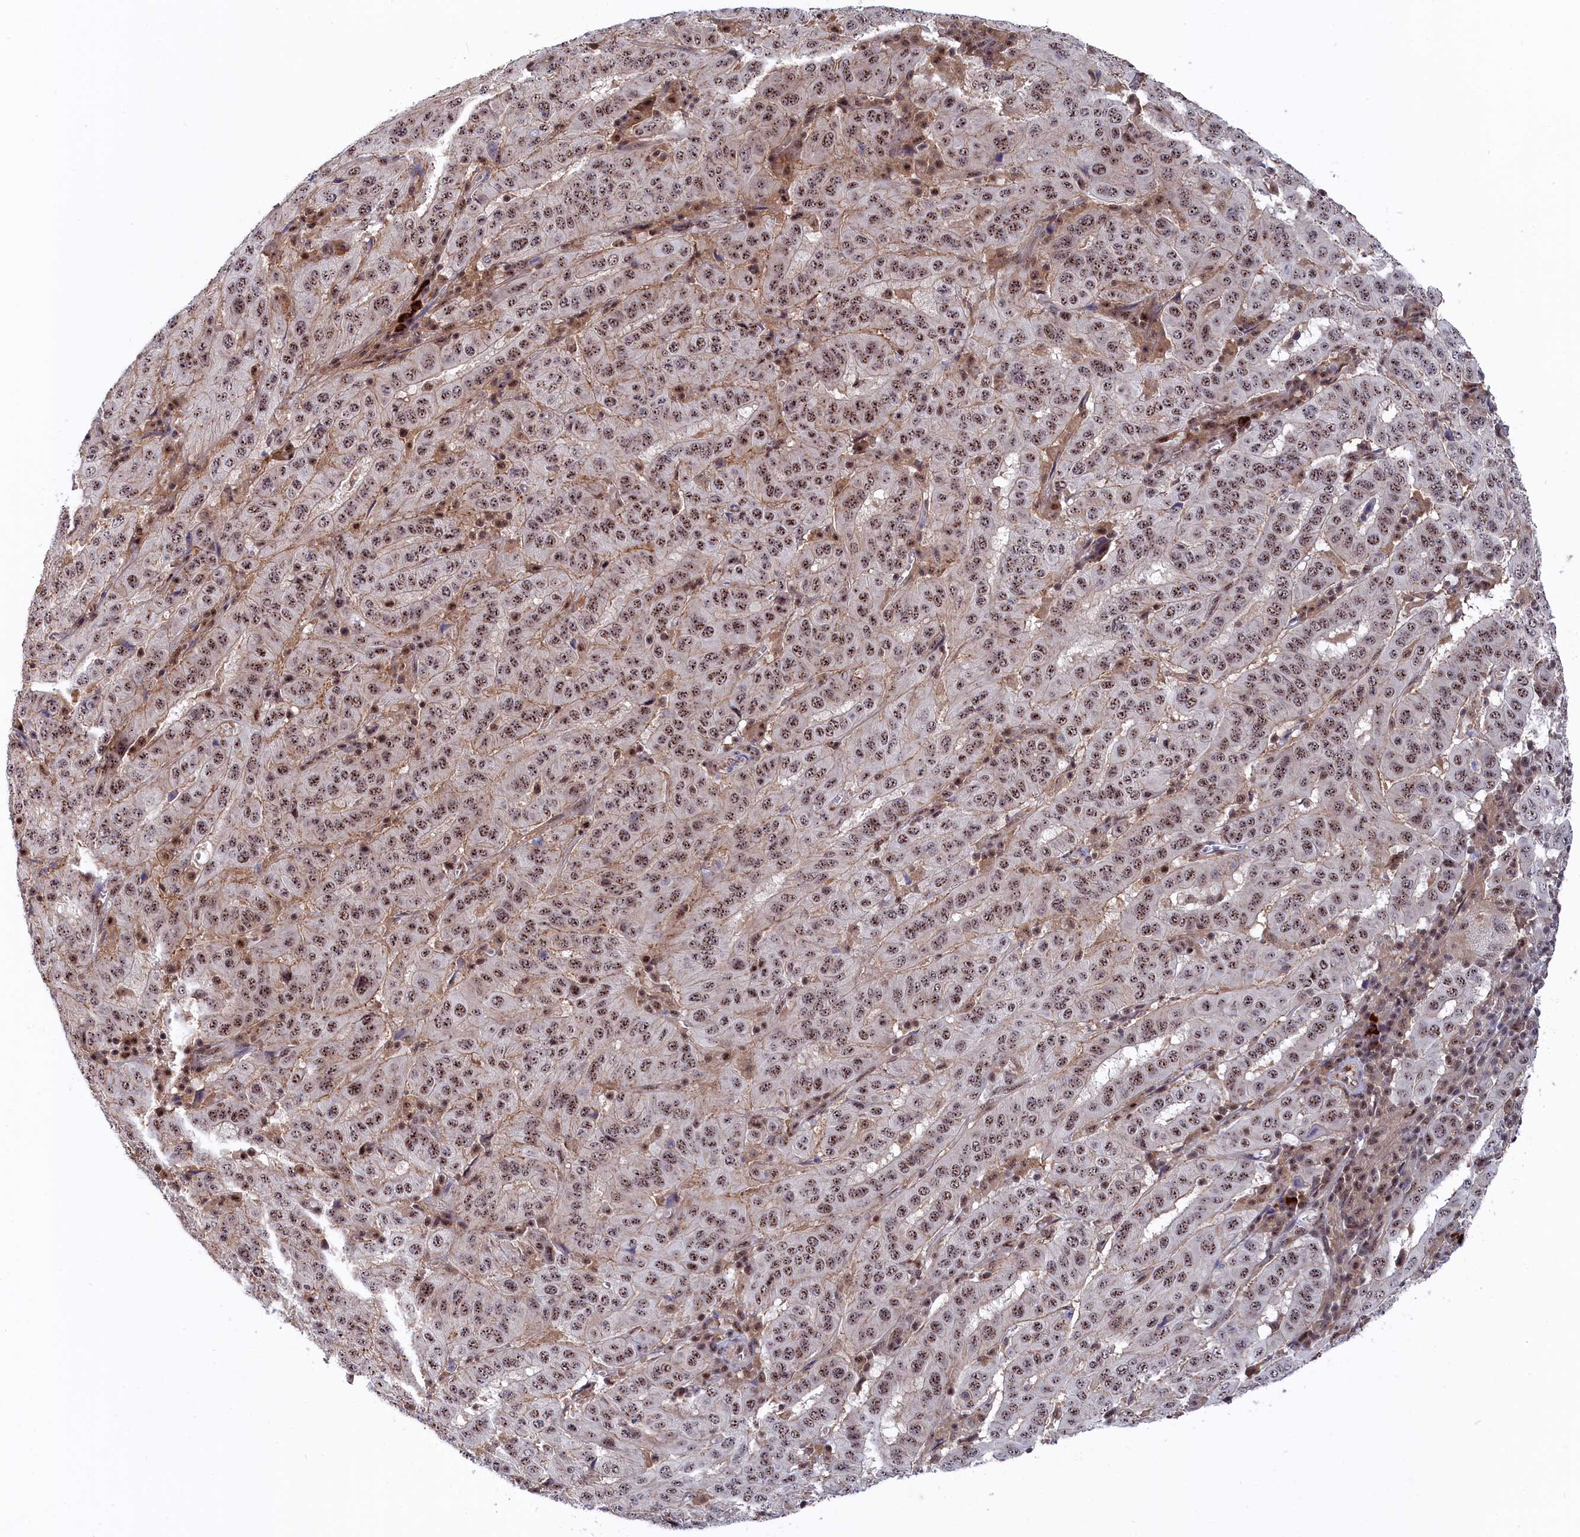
{"staining": {"intensity": "moderate", "quantity": ">75%", "location": "nuclear"}, "tissue": "pancreatic cancer", "cell_type": "Tumor cells", "image_type": "cancer", "snomed": [{"axis": "morphology", "description": "Adenocarcinoma, NOS"}, {"axis": "topography", "description": "Pancreas"}], "caption": "Immunohistochemical staining of human pancreatic cancer (adenocarcinoma) reveals medium levels of moderate nuclear expression in approximately >75% of tumor cells. (brown staining indicates protein expression, while blue staining denotes nuclei).", "gene": "TAB1", "patient": {"sex": "male", "age": 63}}